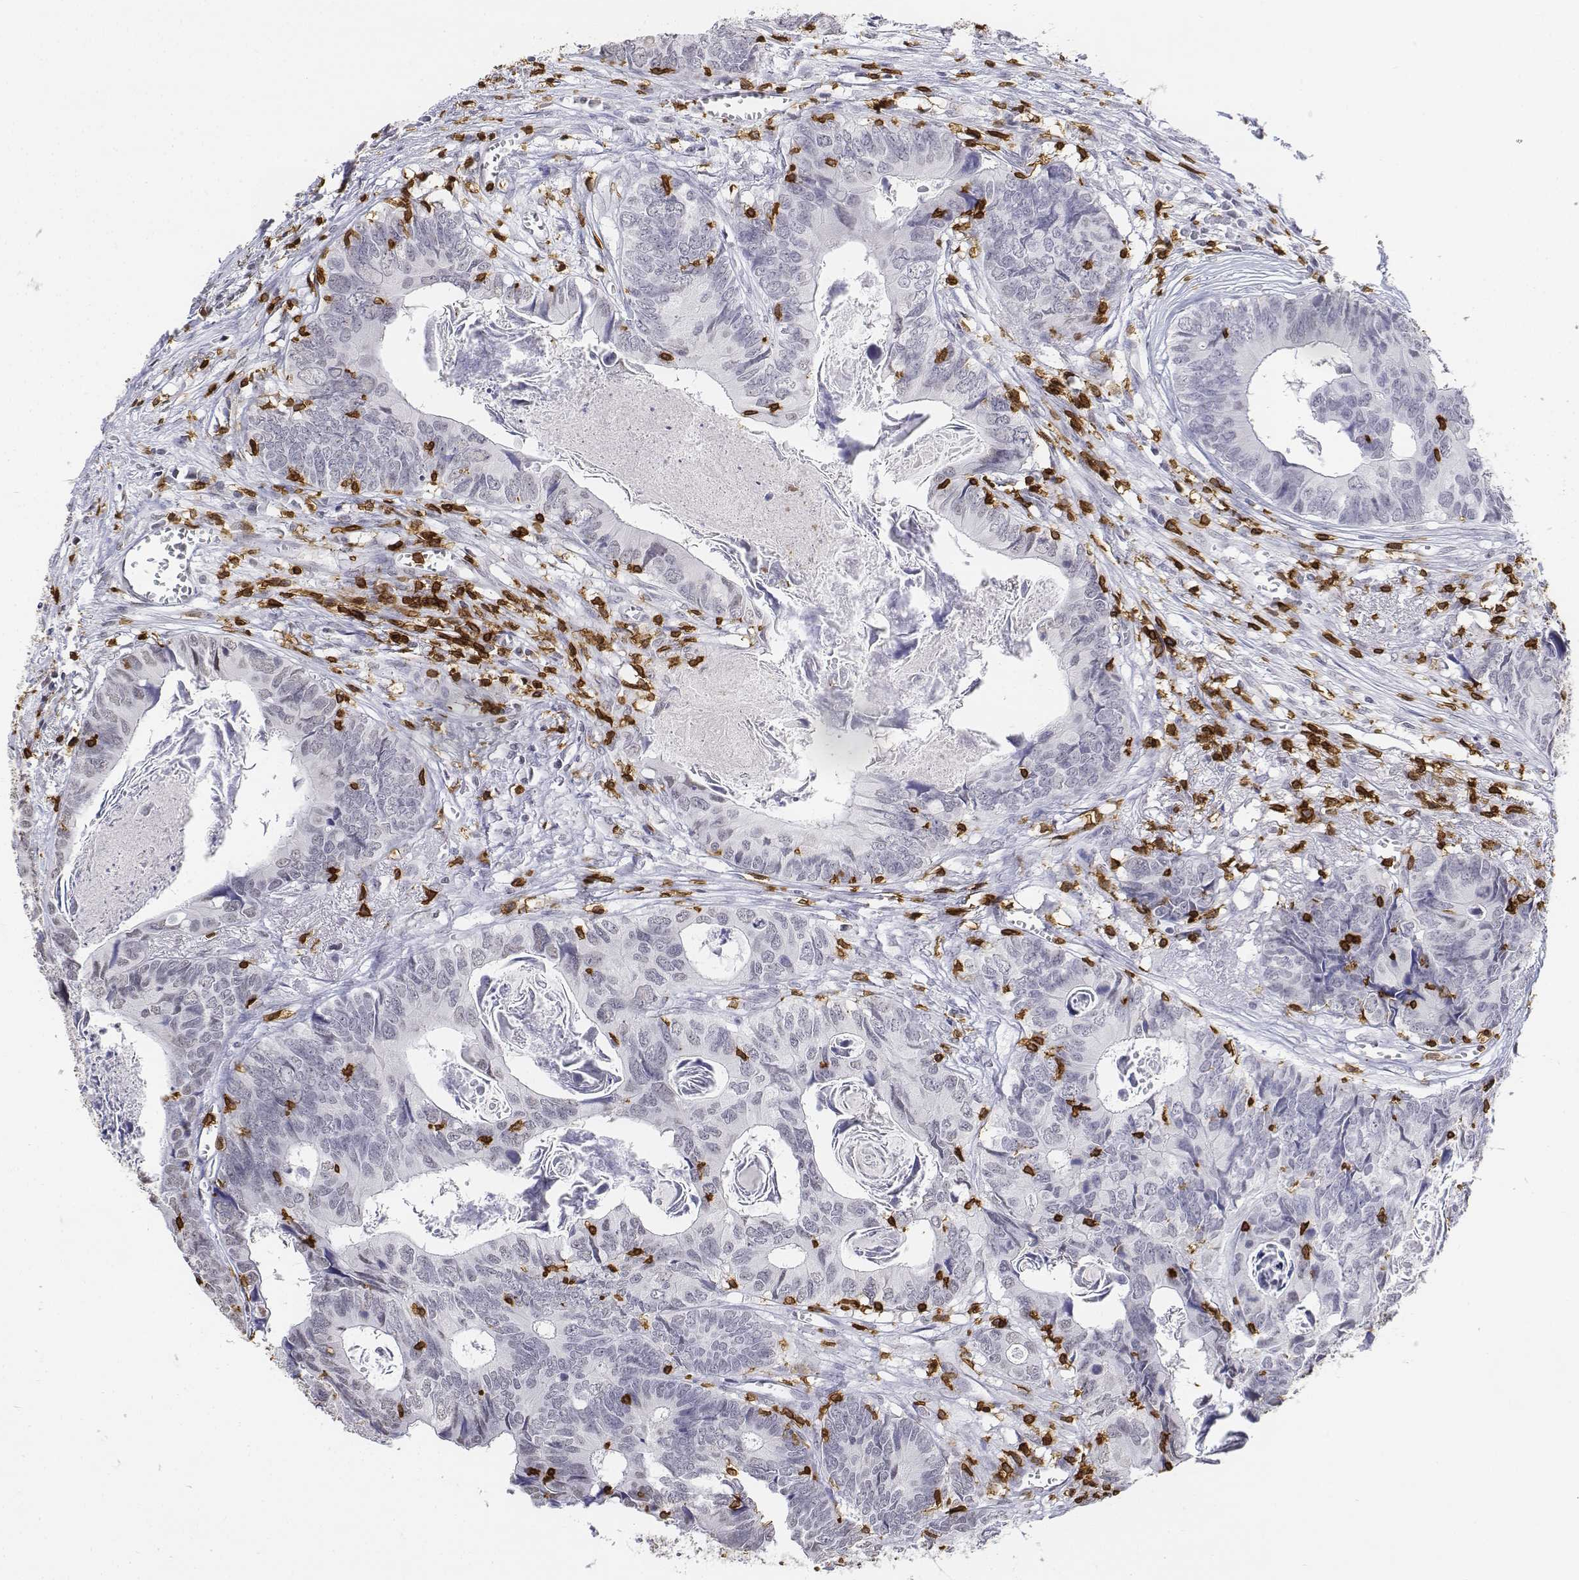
{"staining": {"intensity": "negative", "quantity": "none", "location": "none"}, "tissue": "colorectal cancer", "cell_type": "Tumor cells", "image_type": "cancer", "snomed": [{"axis": "morphology", "description": "Adenocarcinoma, NOS"}, {"axis": "topography", "description": "Colon"}], "caption": "This is an immunohistochemistry (IHC) histopathology image of colorectal cancer (adenocarcinoma). There is no staining in tumor cells.", "gene": "CD3E", "patient": {"sex": "female", "age": 82}}